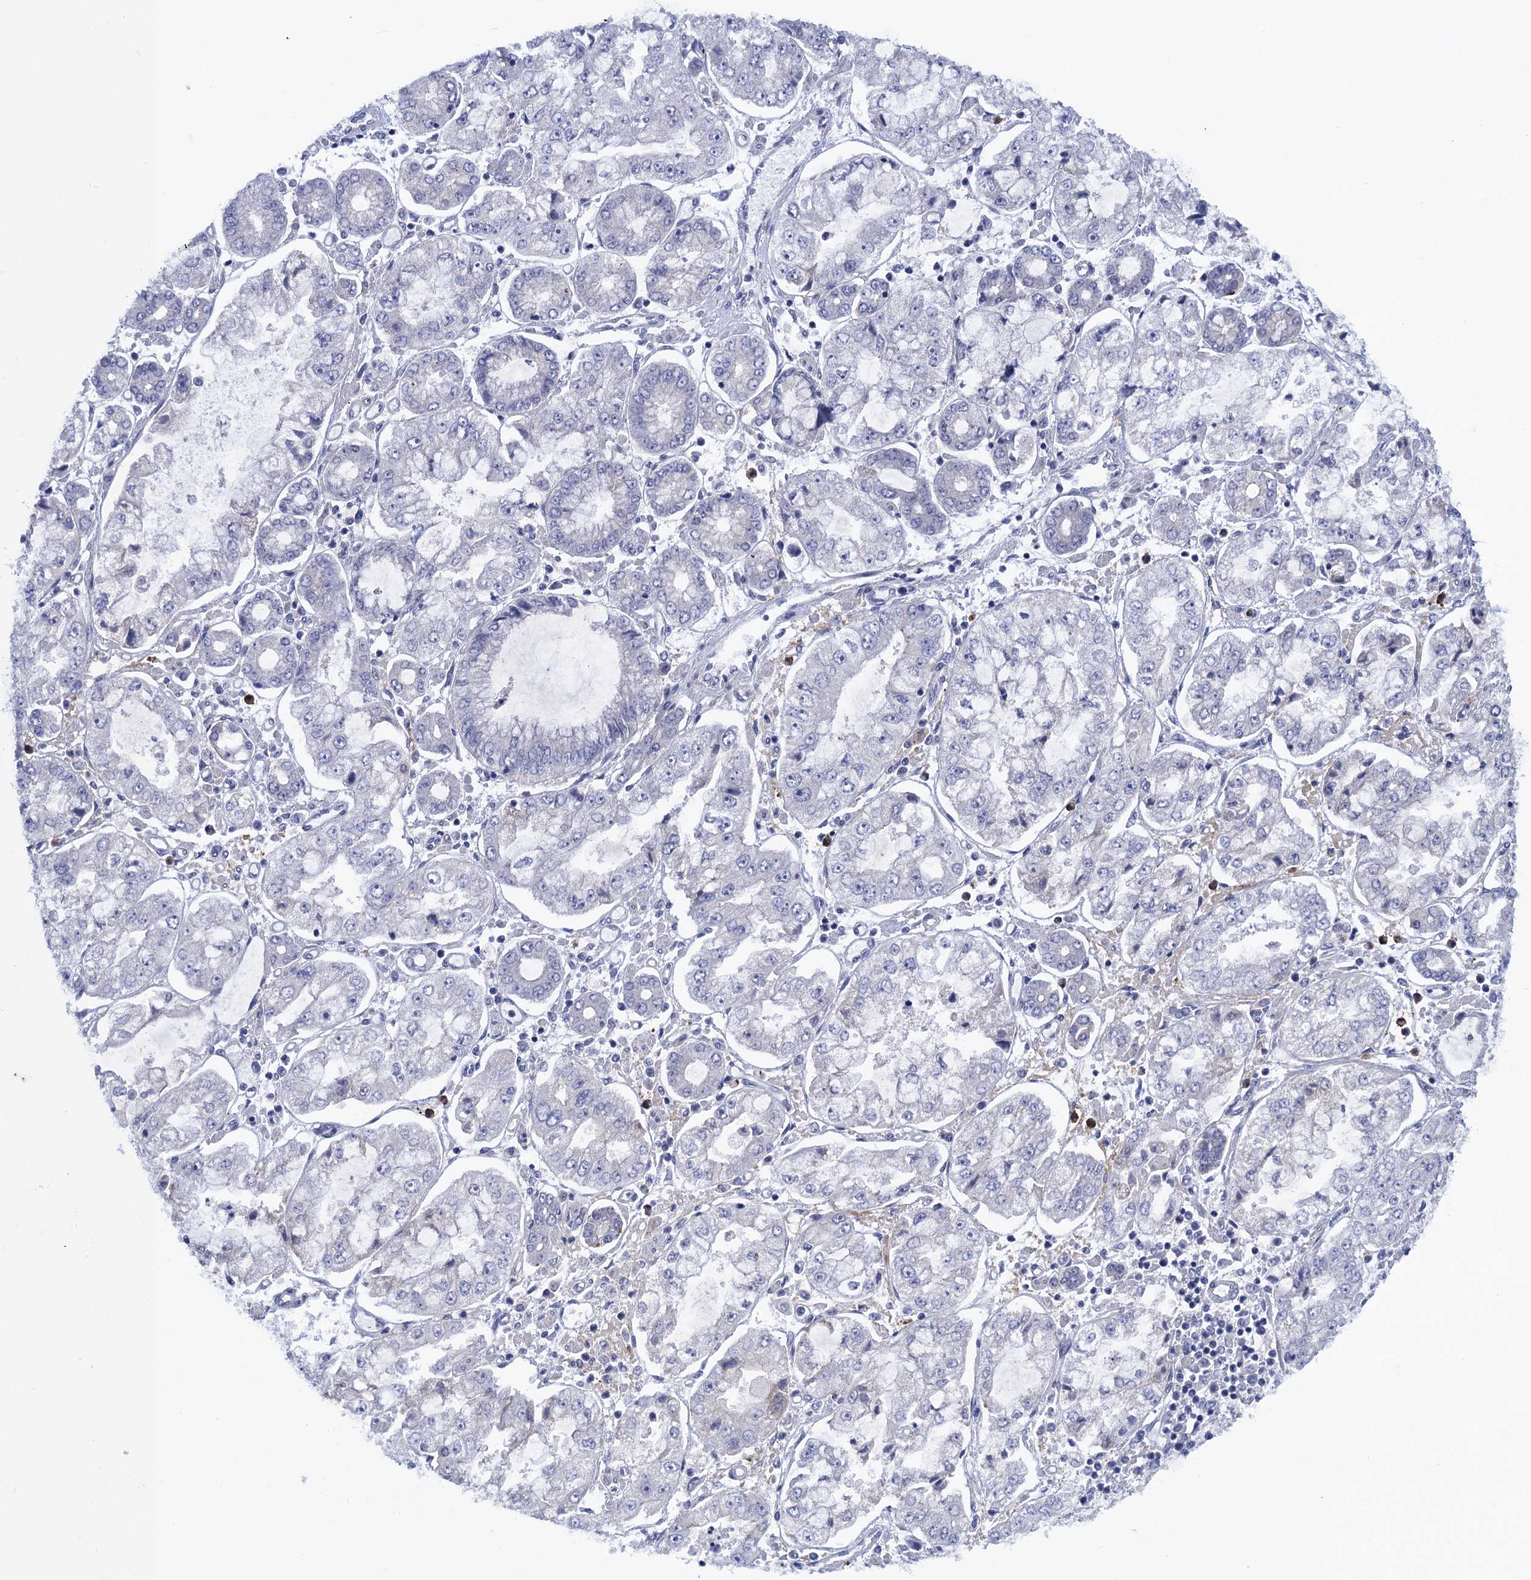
{"staining": {"intensity": "negative", "quantity": "none", "location": "none"}, "tissue": "stomach cancer", "cell_type": "Tumor cells", "image_type": "cancer", "snomed": [{"axis": "morphology", "description": "Adenocarcinoma, NOS"}, {"axis": "topography", "description": "Stomach"}], "caption": "Tumor cells show no significant expression in stomach cancer.", "gene": "SCEL", "patient": {"sex": "male", "age": 76}}